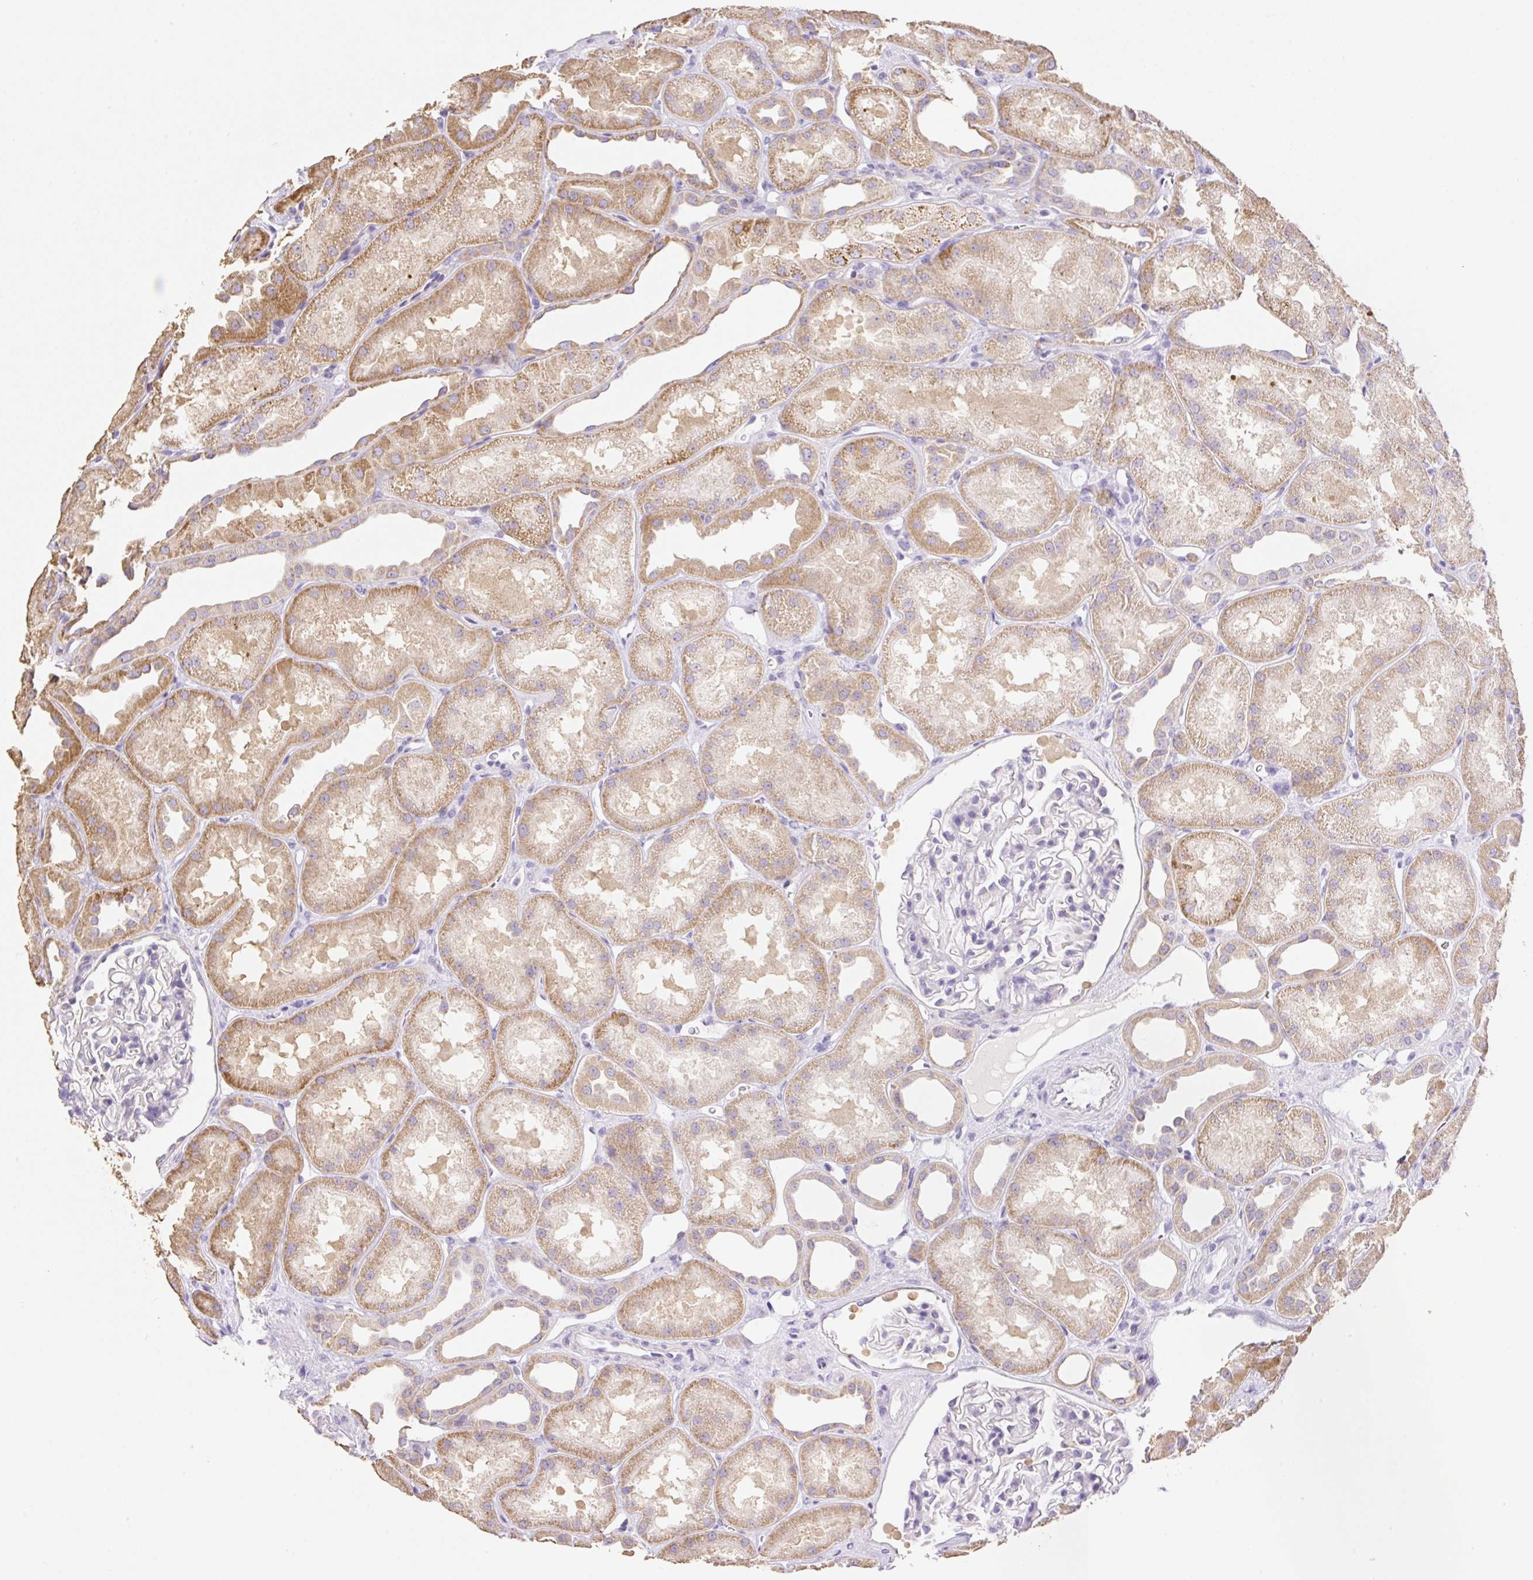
{"staining": {"intensity": "negative", "quantity": "none", "location": "none"}, "tissue": "kidney", "cell_type": "Cells in glomeruli", "image_type": "normal", "snomed": [{"axis": "morphology", "description": "Normal tissue, NOS"}, {"axis": "topography", "description": "Kidney"}], "caption": "Protein analysis of unremarkable kidney displays no significant positivity in cells in glomeruli.", "gene": "COPZ2", "patient": {"sex": "male", "age": 61}}